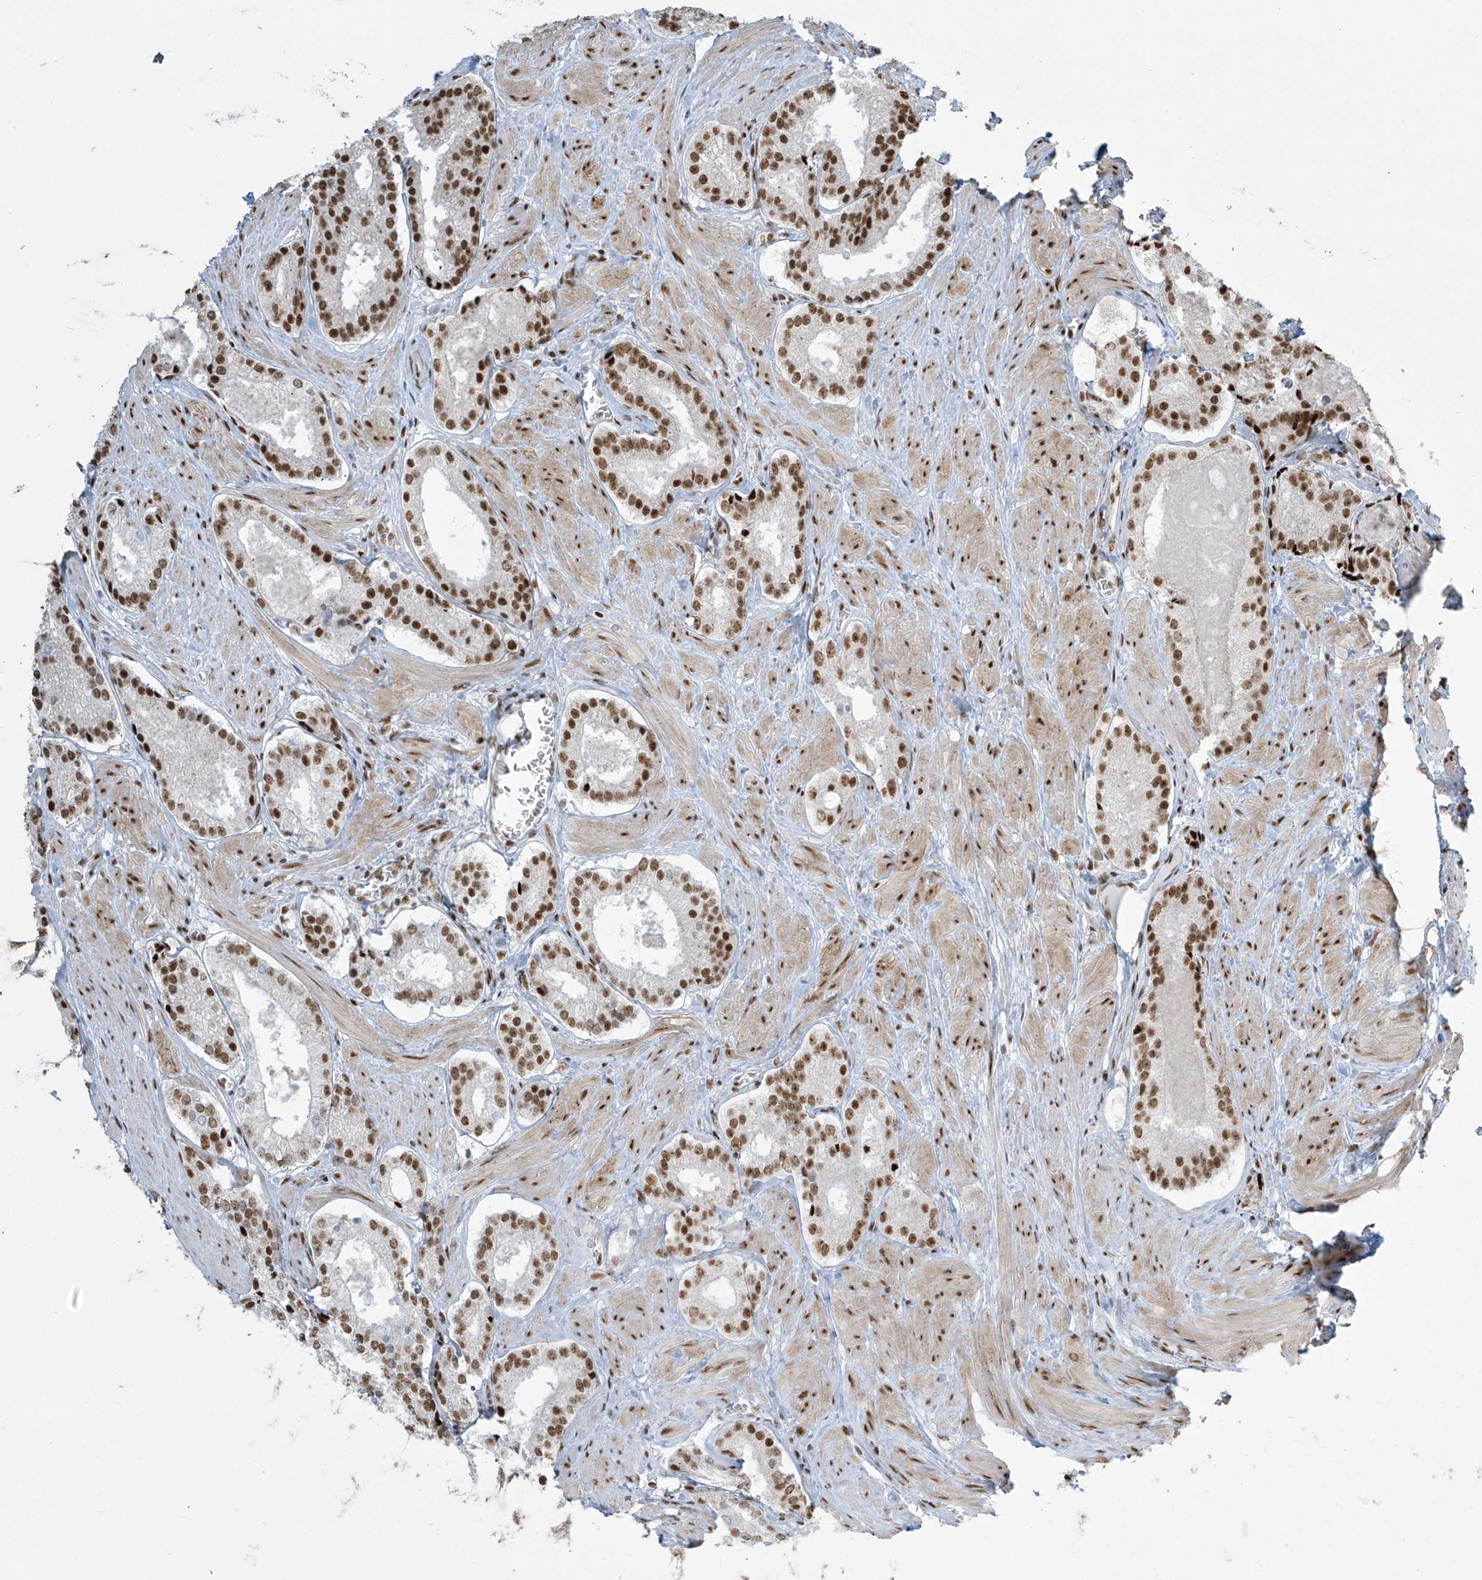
{"staining": {"intensity": "strong", "quantity": ">75%", "location": "nuclear"}, "tissue": "prostate cancer", "cell_type": "Tumor cells", "image_type": "cancer", "snomed": [{"axis": "morphology", "description": "Adenocarcinoma, Low grade"}, {"axis": "topography", "description": "Prostate"}], "caption": "A photomicrograph showing strong nuclear positivity in approximately >75% of tumor cells in prostate cancer, as visualized by brown immunohistochemical staining.", "gene": "MS4A6A", "patient": {"sex": "male", "age": 54}}